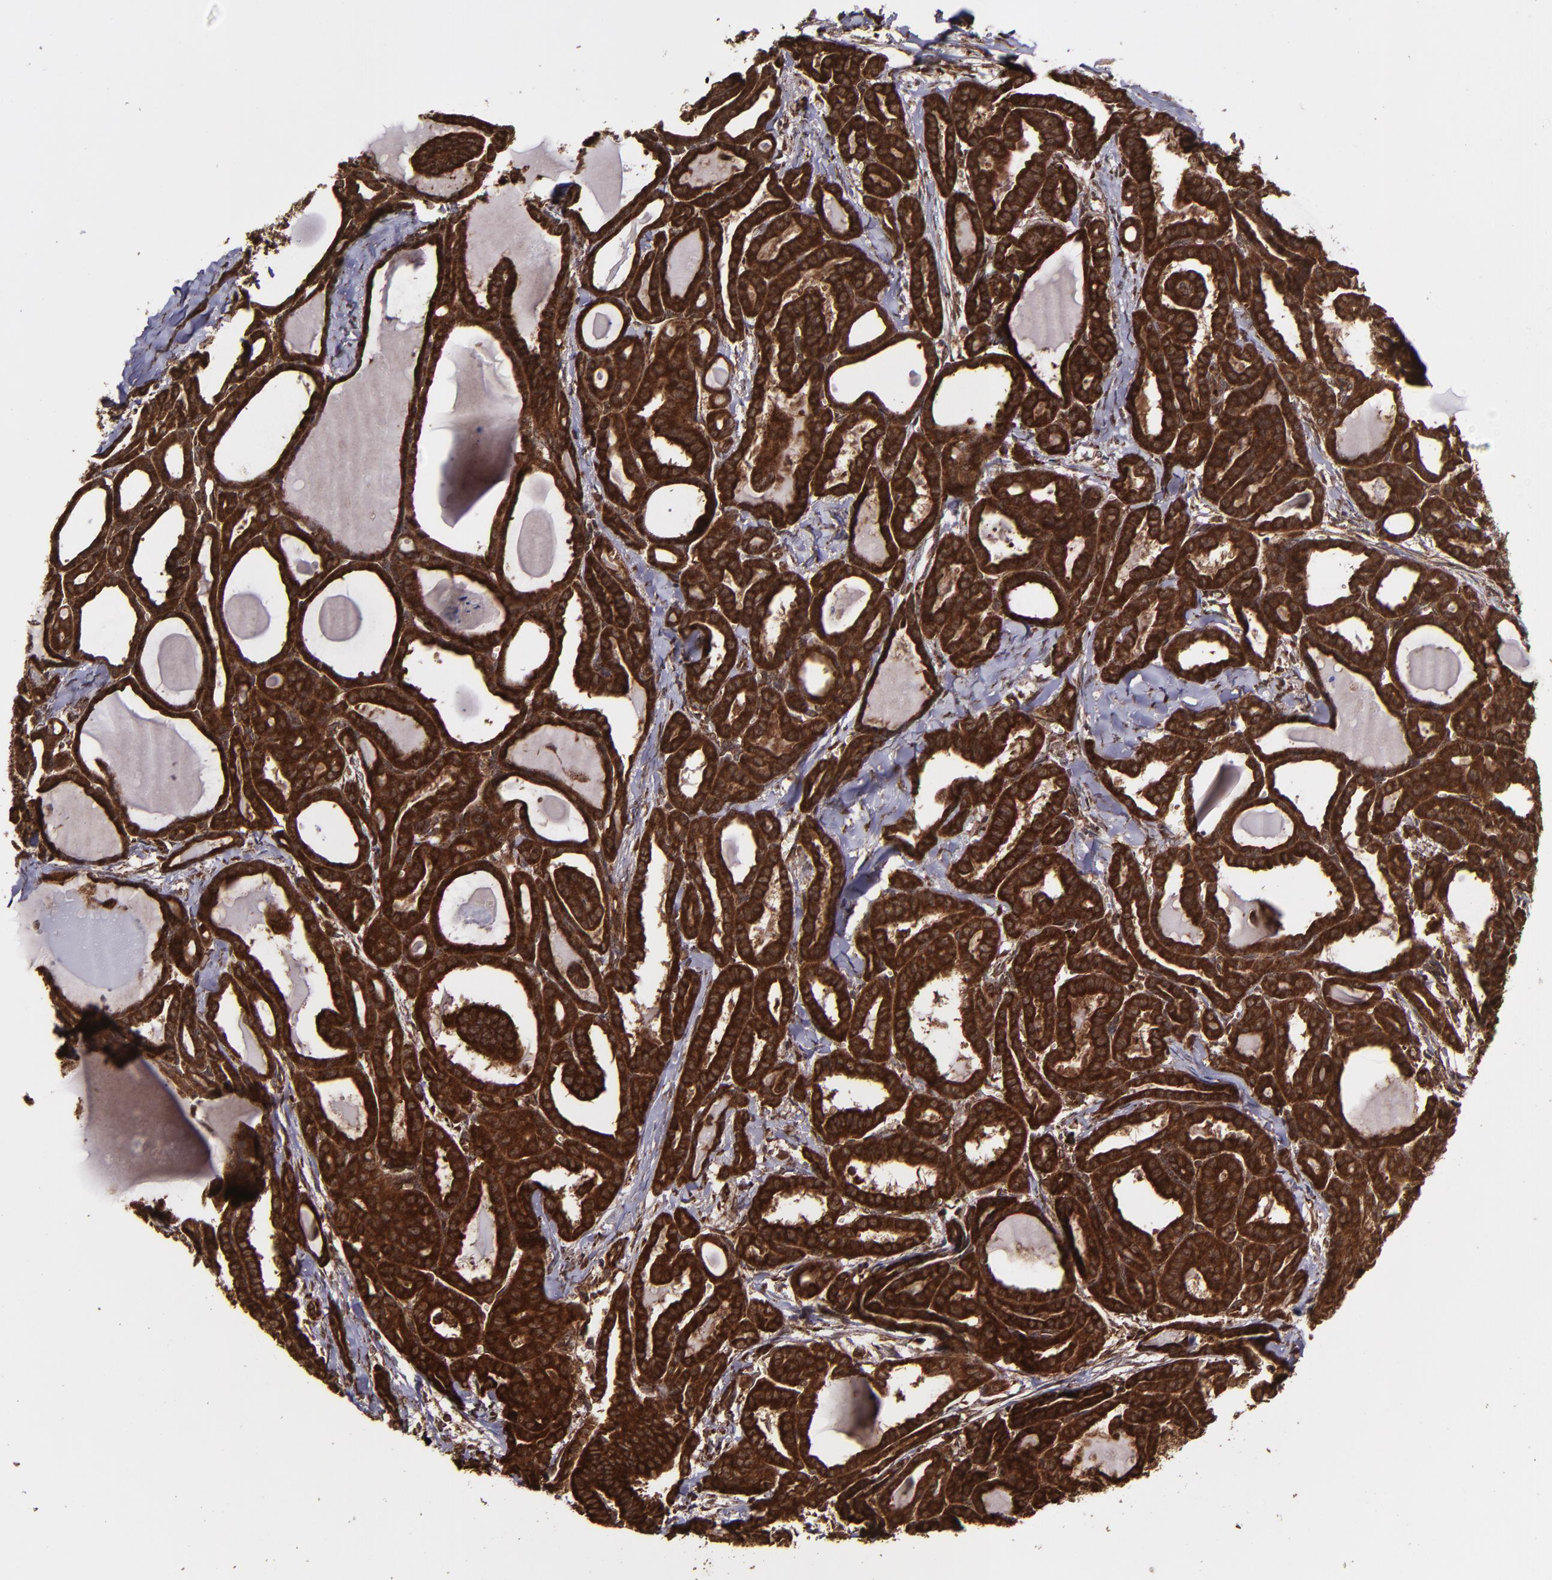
{"staining": {"intensity": "strong", "quantity": ">75%", "location": "cytoplasmic/membranous,nuclear"}, "tissue": "thyroid cancer", "cell_type": "Tumor cells", "image_type": "cancer", "snomed": [{"axis": "morphology", "description": "Carcinoma, NOS"}, {"axis": "topography", "description": "Thyroid gland"}], "caption": "There is high levels of strong cytoplasmic/membranous and nuclear expression in tumor cells of thyroid carcinoma, as demonstrated by immunohistochemical staining (brown color).", "gene": "EIF4ENIF1", "patient": {"sex": "female", "age": 91}}